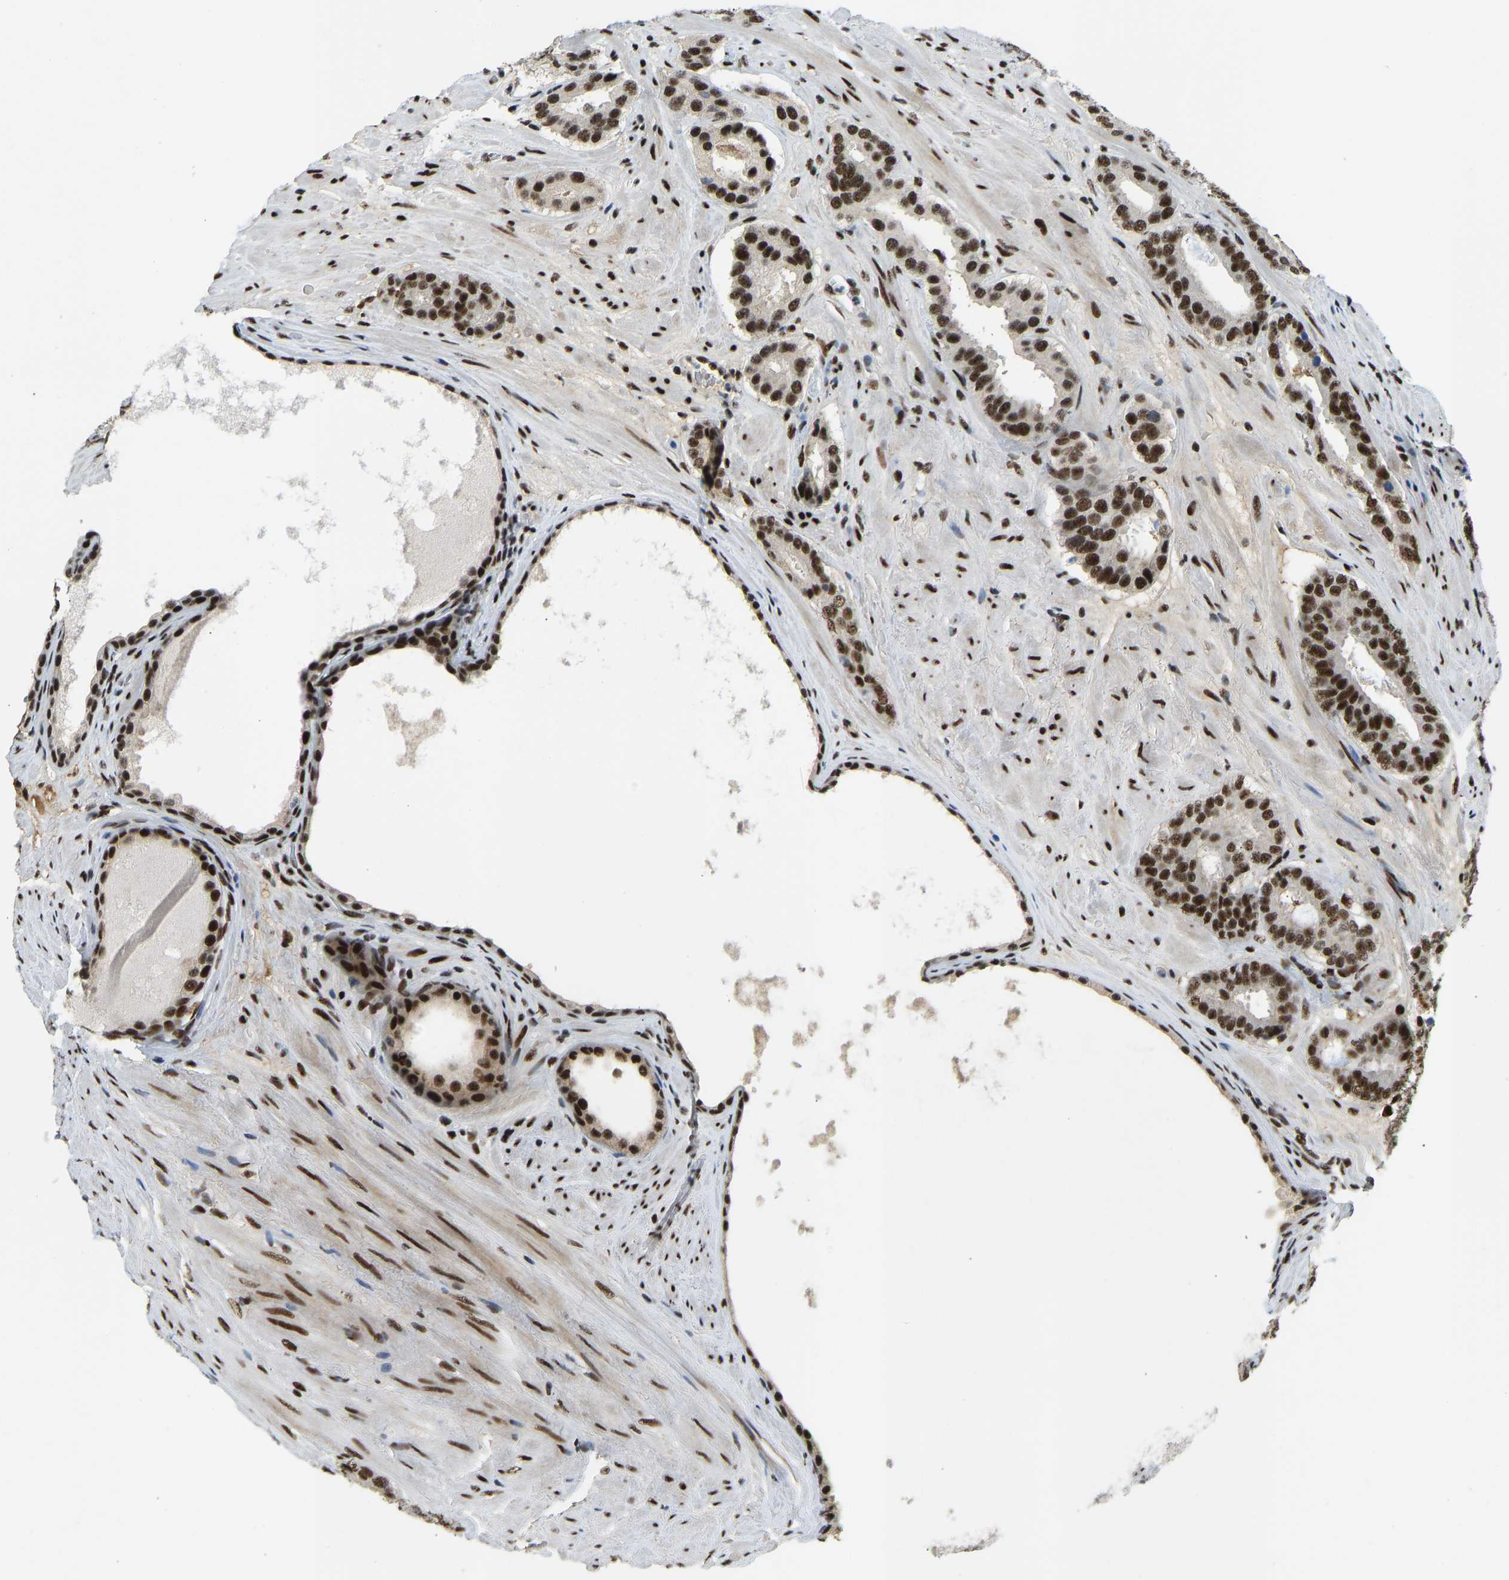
{"staining": {"intensity": "strong", "quantity": ">75%", "location": "nuclear"}, "tissue": "prostate cancer", "cell_type": "Tumor cells", "image_type": "cancer", "snomed": [{"axis": "morphology", "description": "Adenocarcinoma, Low grade"}, {"axis": "topography", "description": "Prostate"}], "caption": "Adenocarcinoma (low-grade) (prostate) was stained to show a protein in brown. There is high levels of strong nuclear staining in approximately >75% of tumor cells.", "gene": "FOXK1", "patient": {"sex": "male", "age": 69}}